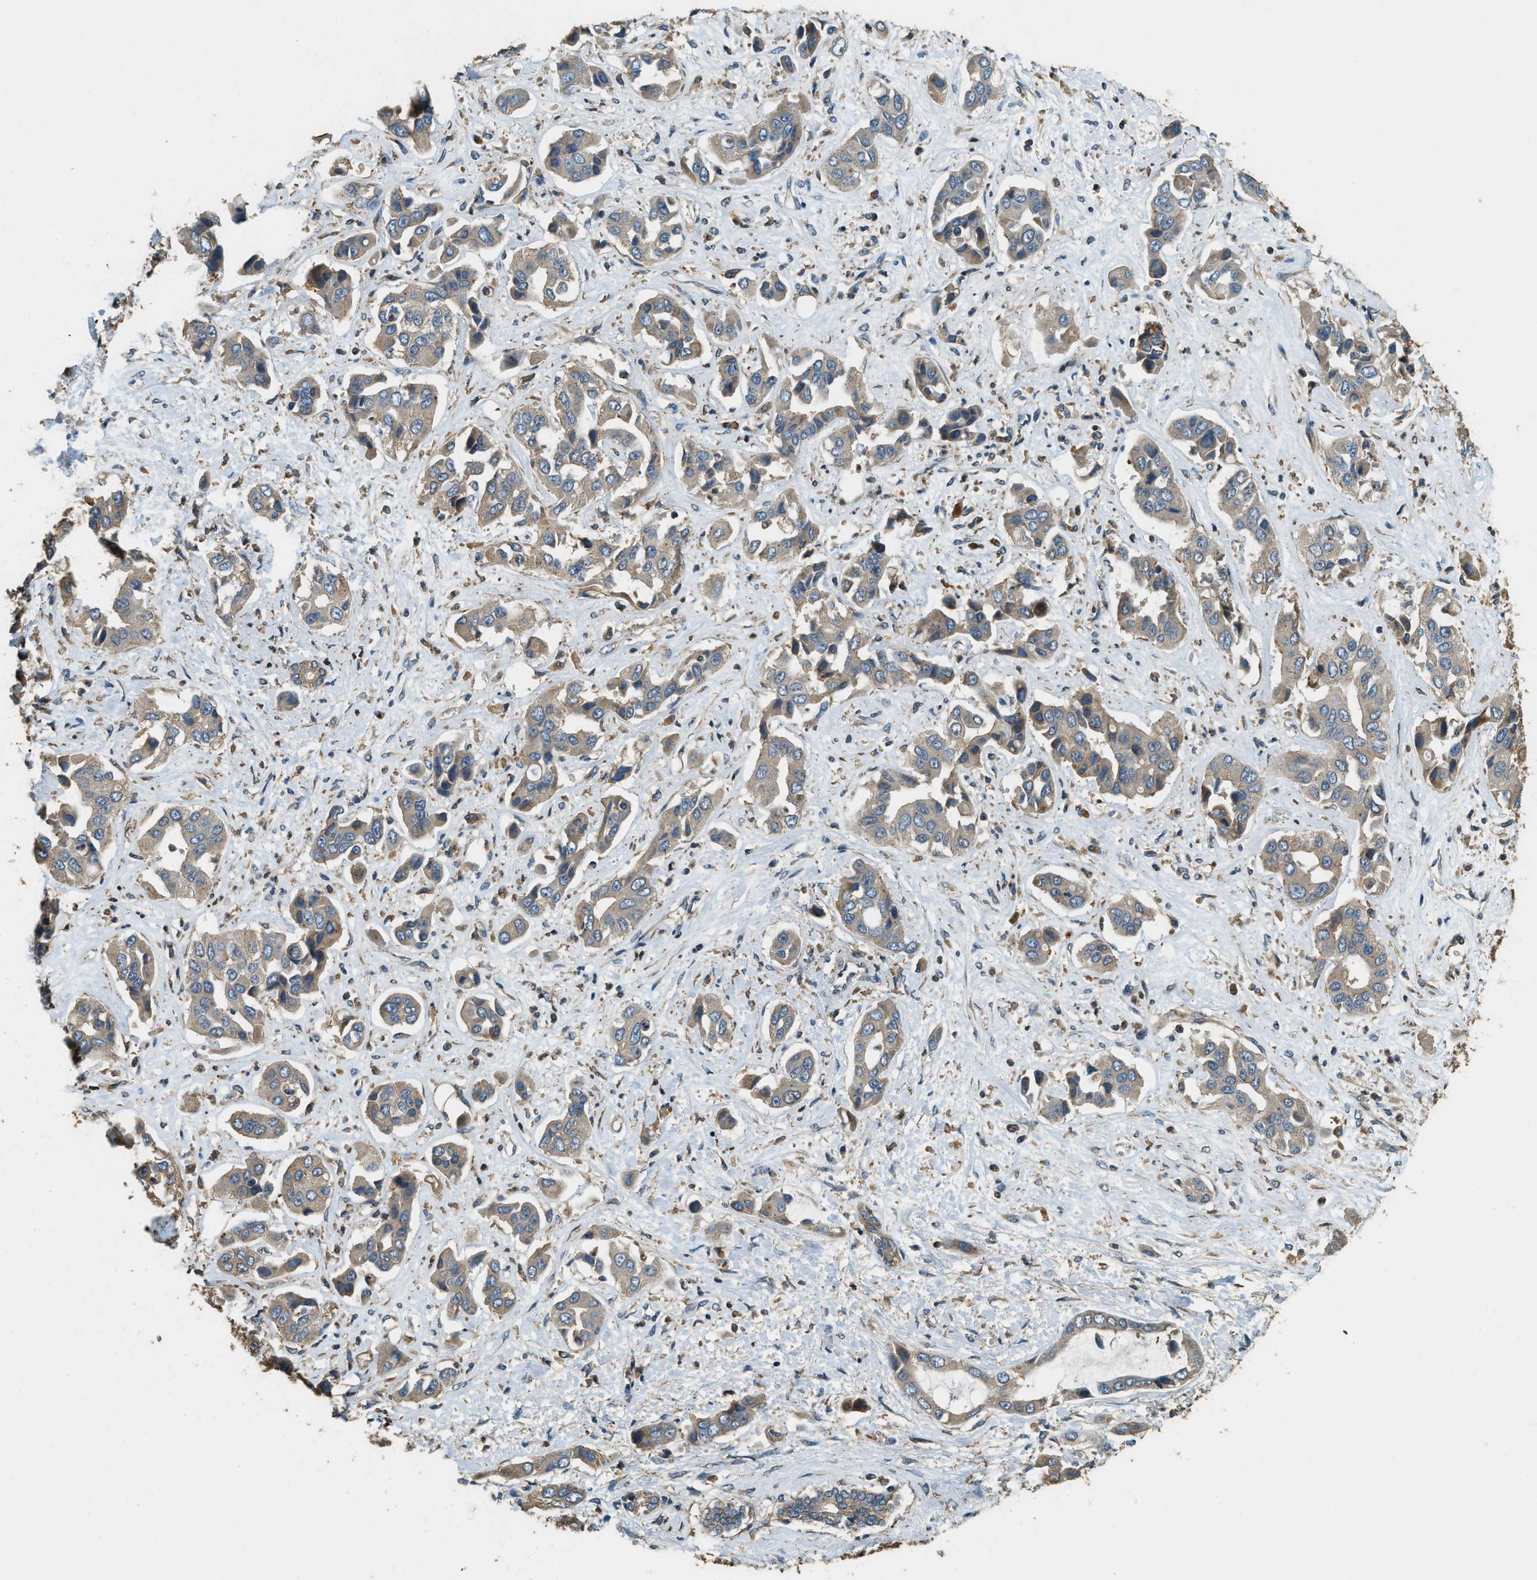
{"staining": {"intensity": "weak", "quantity": ">75%", "location": "cytoplasmic/membranous"}, "tissue": "liver cancer", "cell_type": "Tumor cells", "image_type": "cancer", "snomed": [{"axis": "morphology", "description": "Cholangiocarcinoma"}, {"axis": "topography", "description": "Liver"}], "caption": "Immunohistochemical staining of human cholangiocarcinoma (liver) demonstrates low levels of weak cytoplasmic/membranous protein positivity in approximately >75% of tumor cells.", "gene": "ERGIC1", "patient": {"sex": "female", "age": 52}}